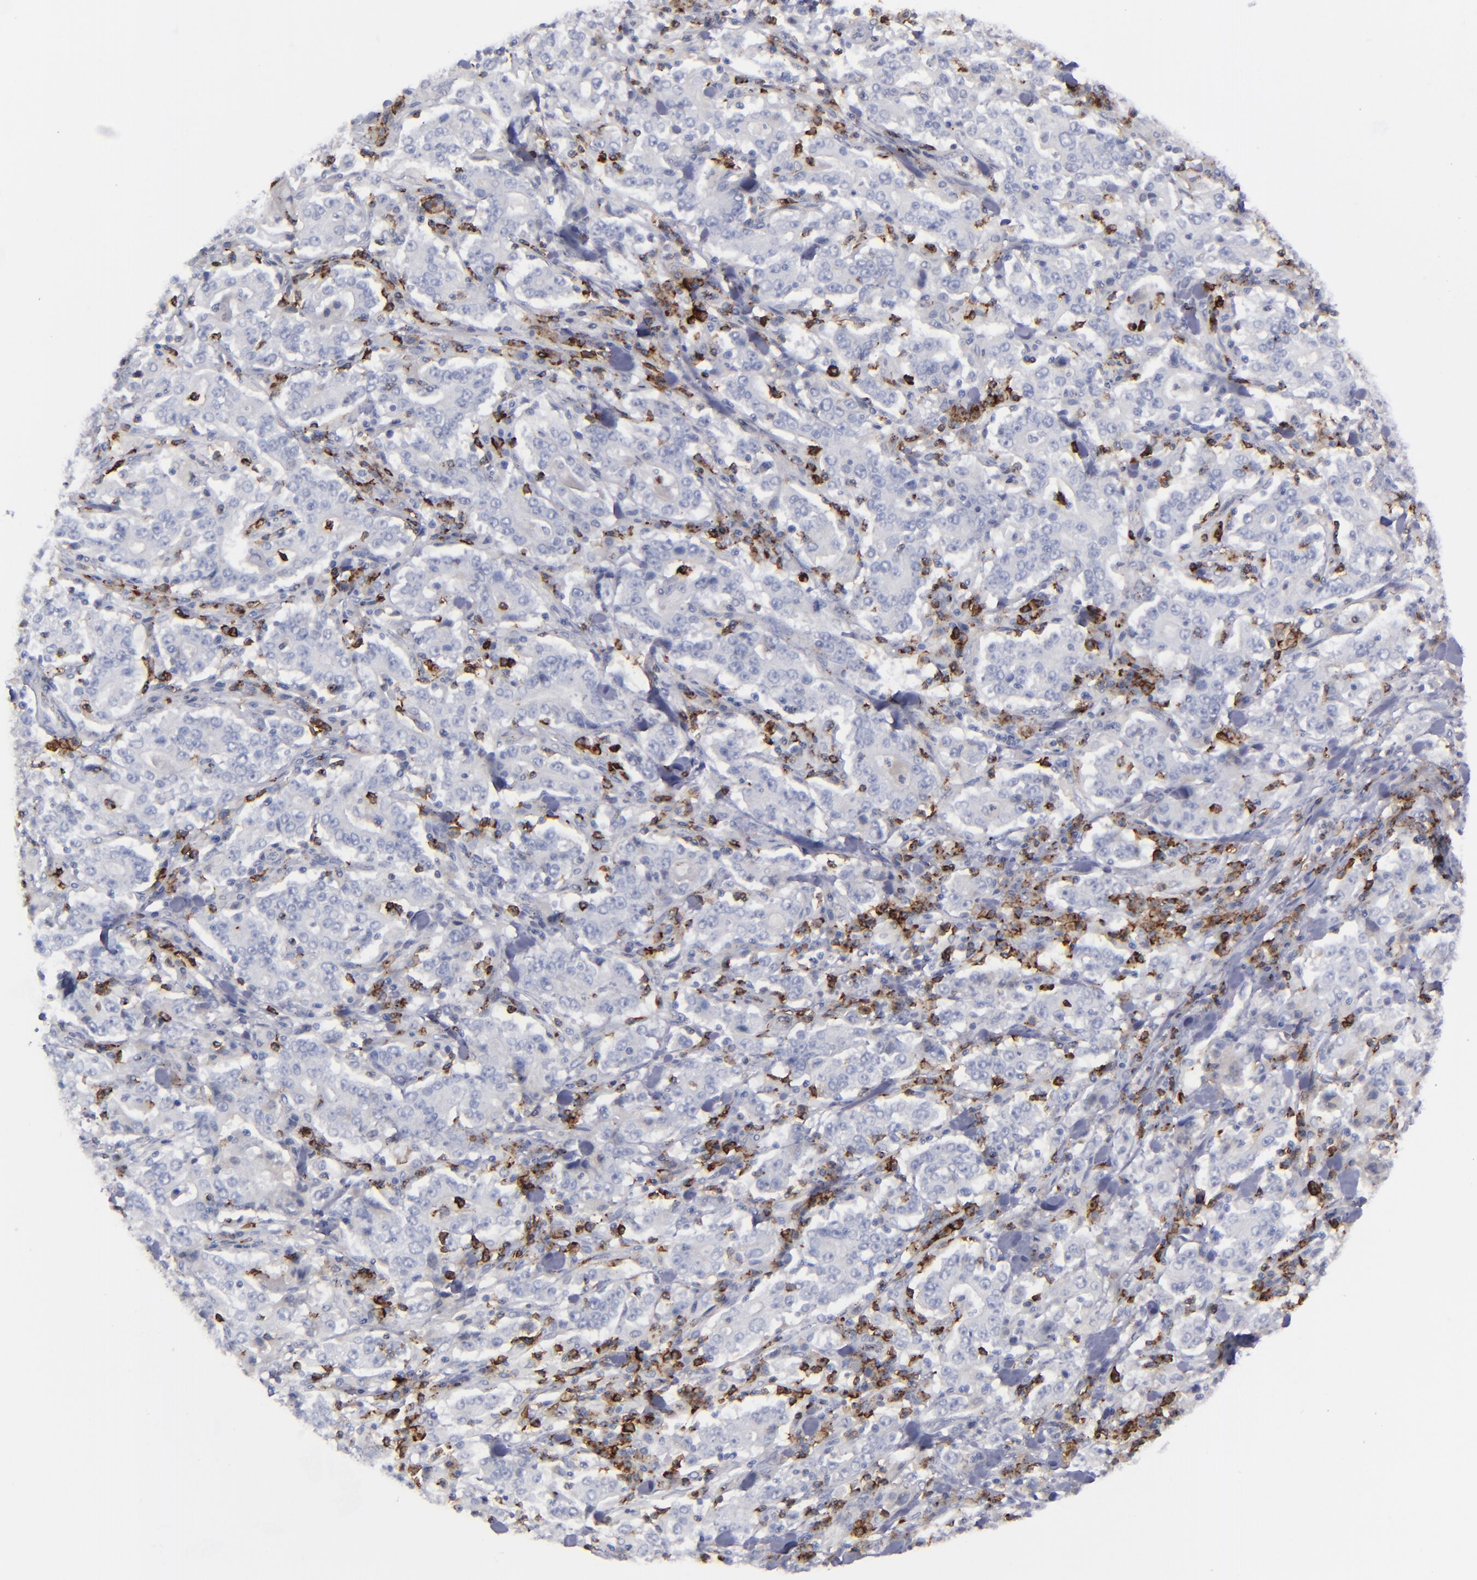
{"staining": {"intensity": "negative", "quantity": "none", "location": "none"}, "tissue": "stomach cancer", "cell_type": "Tumor cells", "image_type": "cancer", "snomed": [{"axis": "morphology", "description": "Normal tissue, NOS"}, {"axis": "morphology", "description": "Adenocarcinoma, NOS"}, {"axis": "topography", "description": "Stomach, upper"}, {"axis": "topography", "description": "Stomach"}], "caption": "The histopathology image exhibits no staining of tumor cells in stomach adenocarcinoma. The staining was performed using DAB (3,3'-diaminobenzidine) to visualize the protein expression in brown, while the nuclei were stained in blue with hematoxylin (Magnification: 20x).", "gene": "CD27", "patient": {"sex": "male", "age": 59}}